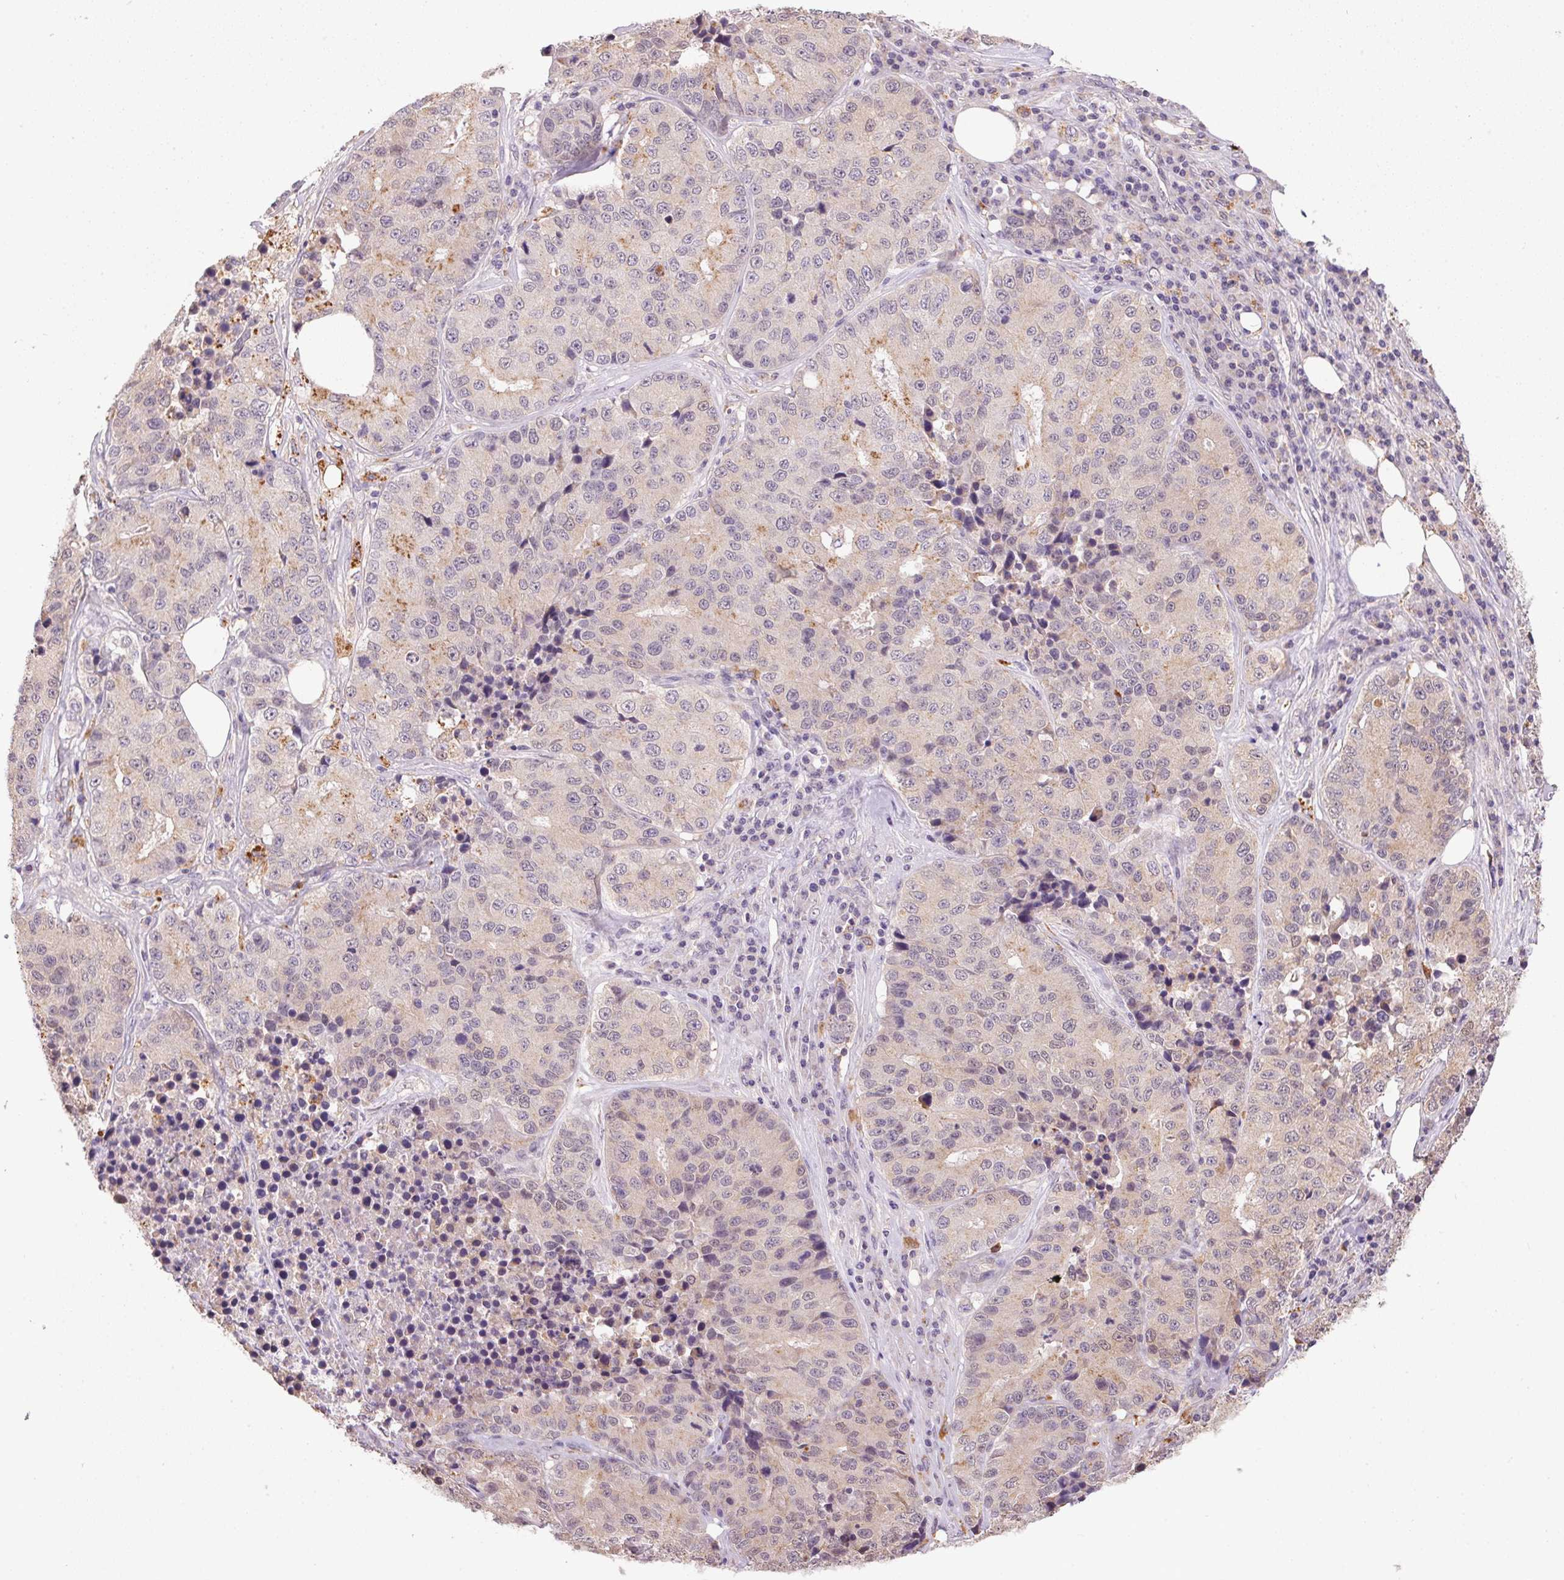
{"staining": {"intensity": "weak", "quantity": "<25%", "location": "cytoplasmic/membranous"}, "tissue": "stomach cancer", "cell_type": "Tumor cells", "image_type": "cancer", "snomed": [{"axis": "morphology", "description": "Adenocarcinoma, NOS"}, {"axis": "topography", "description": "Stomach"}], "caption": "This is an immunohistochemistry micrograph of human stomach cancer (adenocarcinoma). There is no staining in tumor cells.", "gene": "ADH5", "patient": {"sex": "male", "age": 71}}